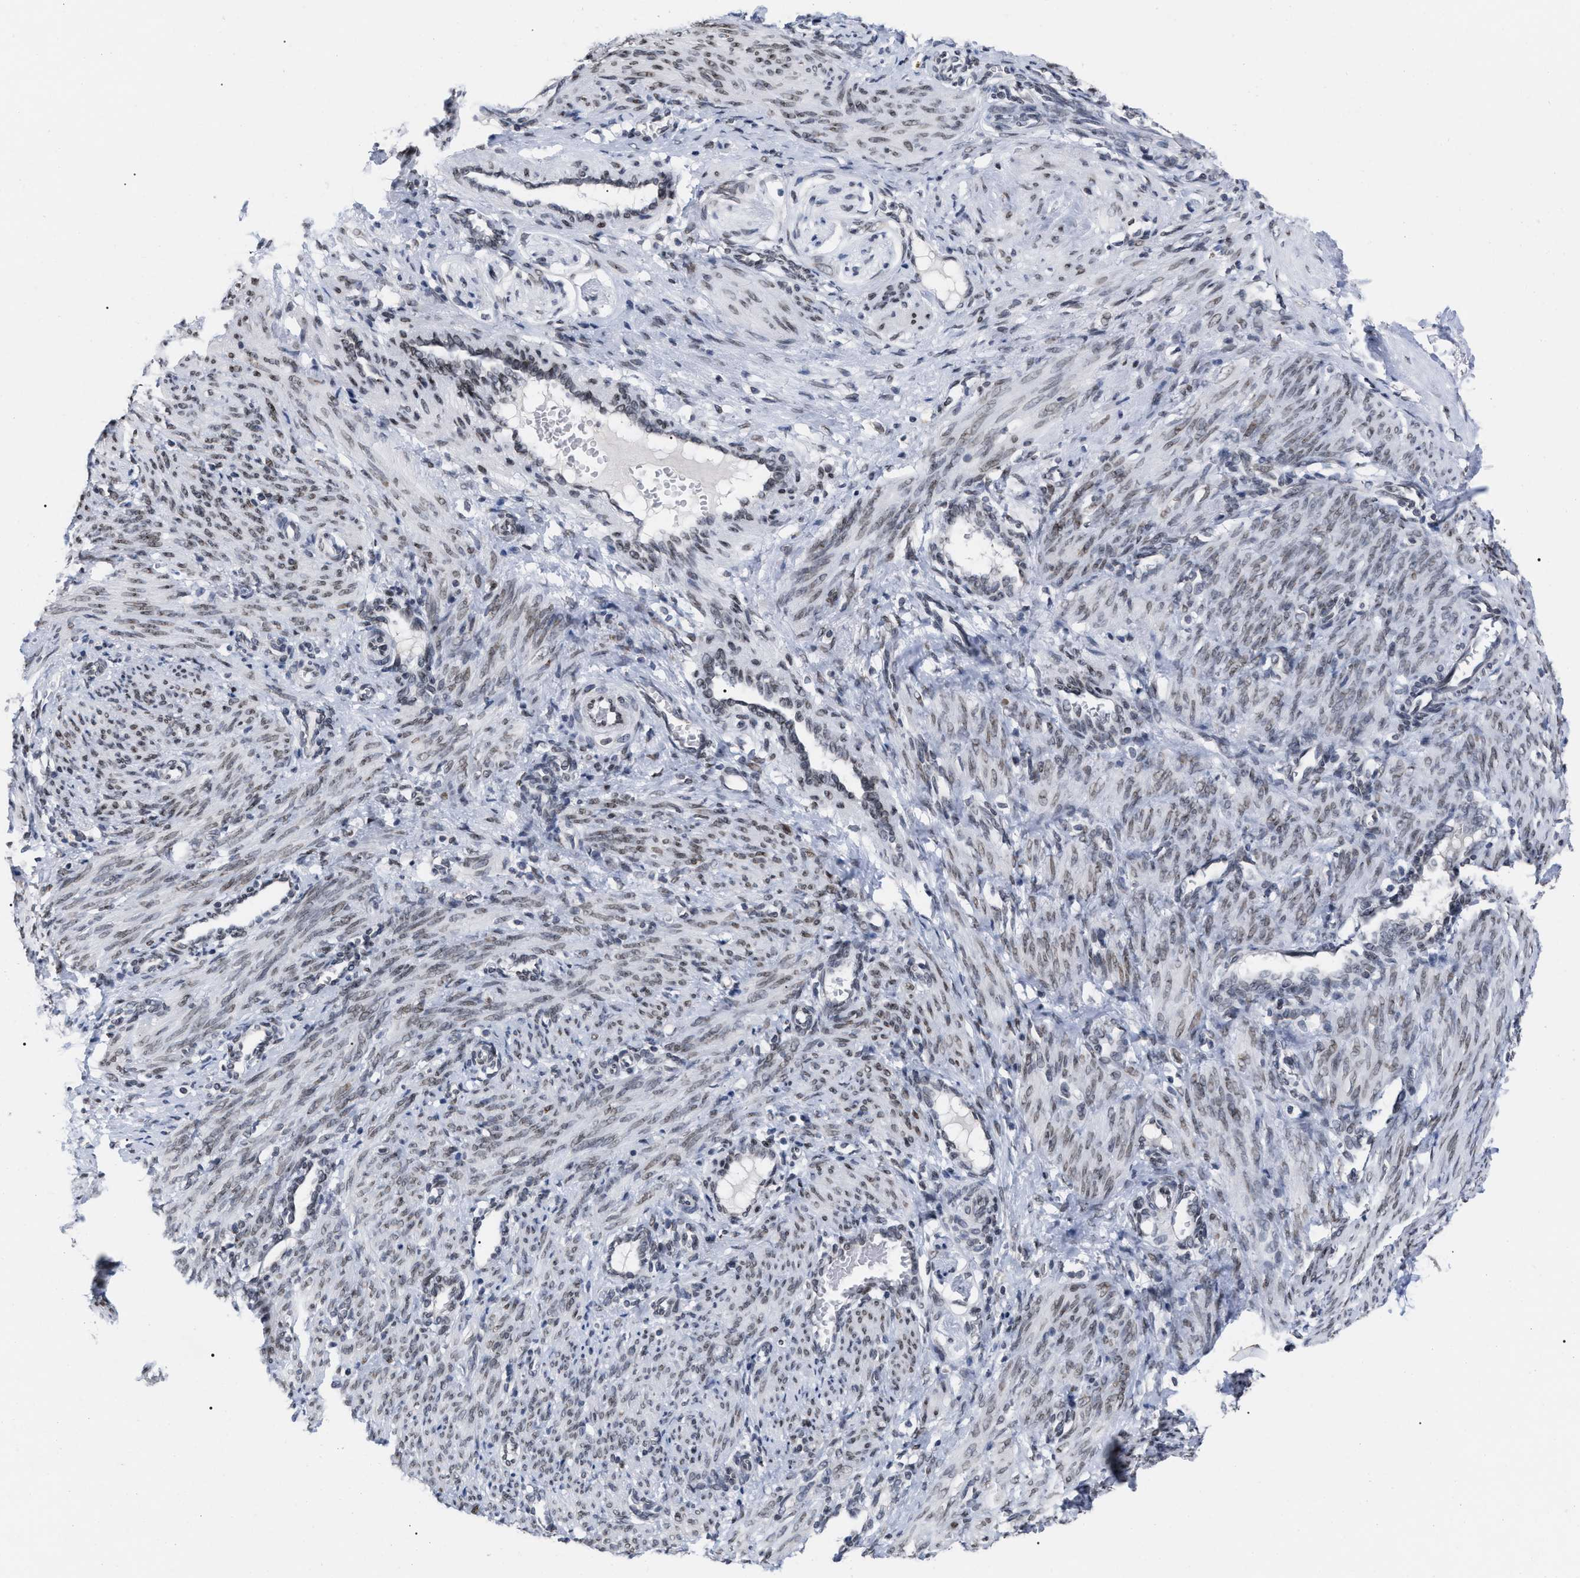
{"staining": {"intensity": "weak", "quantity": "<25%", "location": "cytoplasmic/membranous,nuclear"}, "tissue": "smooth muscle", "cell_type": "Smooth muscle cells", "image_type": "normal", "snomed": [{"axis": "morphology", "description": "Normal tissue, NOS"}, {"axis": "topography", "description": "Endometrium"}], "caption": "An image of smooth muscle stained for a protein reveals no brown staining in smooth muscle cells.", "gene": "TPR", "patient": {"sex": "female", "age": 33}}